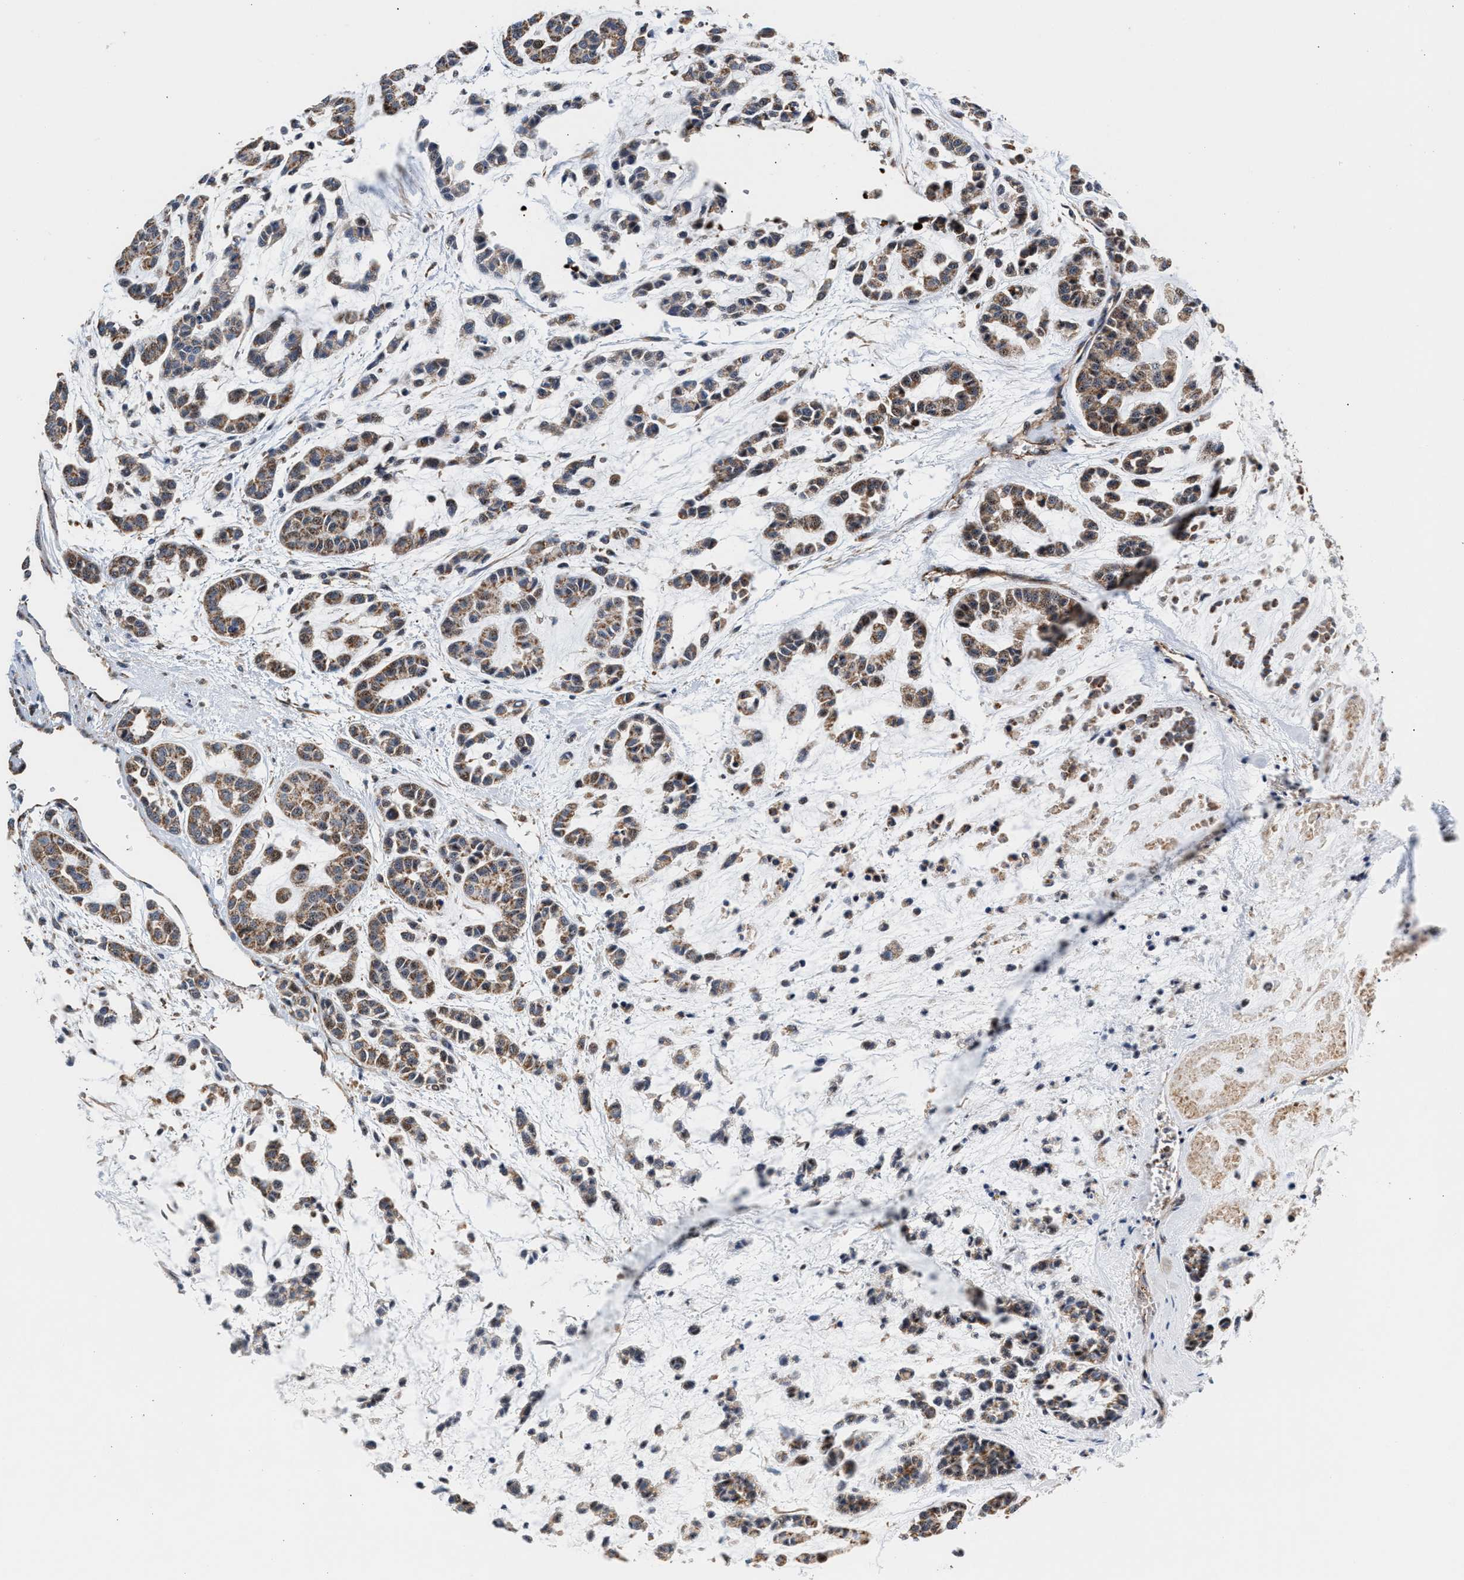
{"staining": {"intensity": "moderate", "quantity": ">75%", "location": "cytoplasmic/membranous"}, "tissue": "head and neck cancer", "cell_type": "Tumor cells", "image_type": "cancer", "snomed": [{"axis": "morphology", "description": "Adenocarcinoma, NOS"}, {"axis": "morphology", "description": "Adenoma, NOS"}, {"axis": "topography", "description": "Head-Neck"}], "caption": "Protein staining of head and neck cancer (adenocarcinoma) tissue displays moderate cytoplasmic/membranous expression in approximately >75% of tumor cells. (IHC, brightfield microscopy, high magnification).", "gene": "SGK1", "patient": {"sex": "female", "age": 55}}